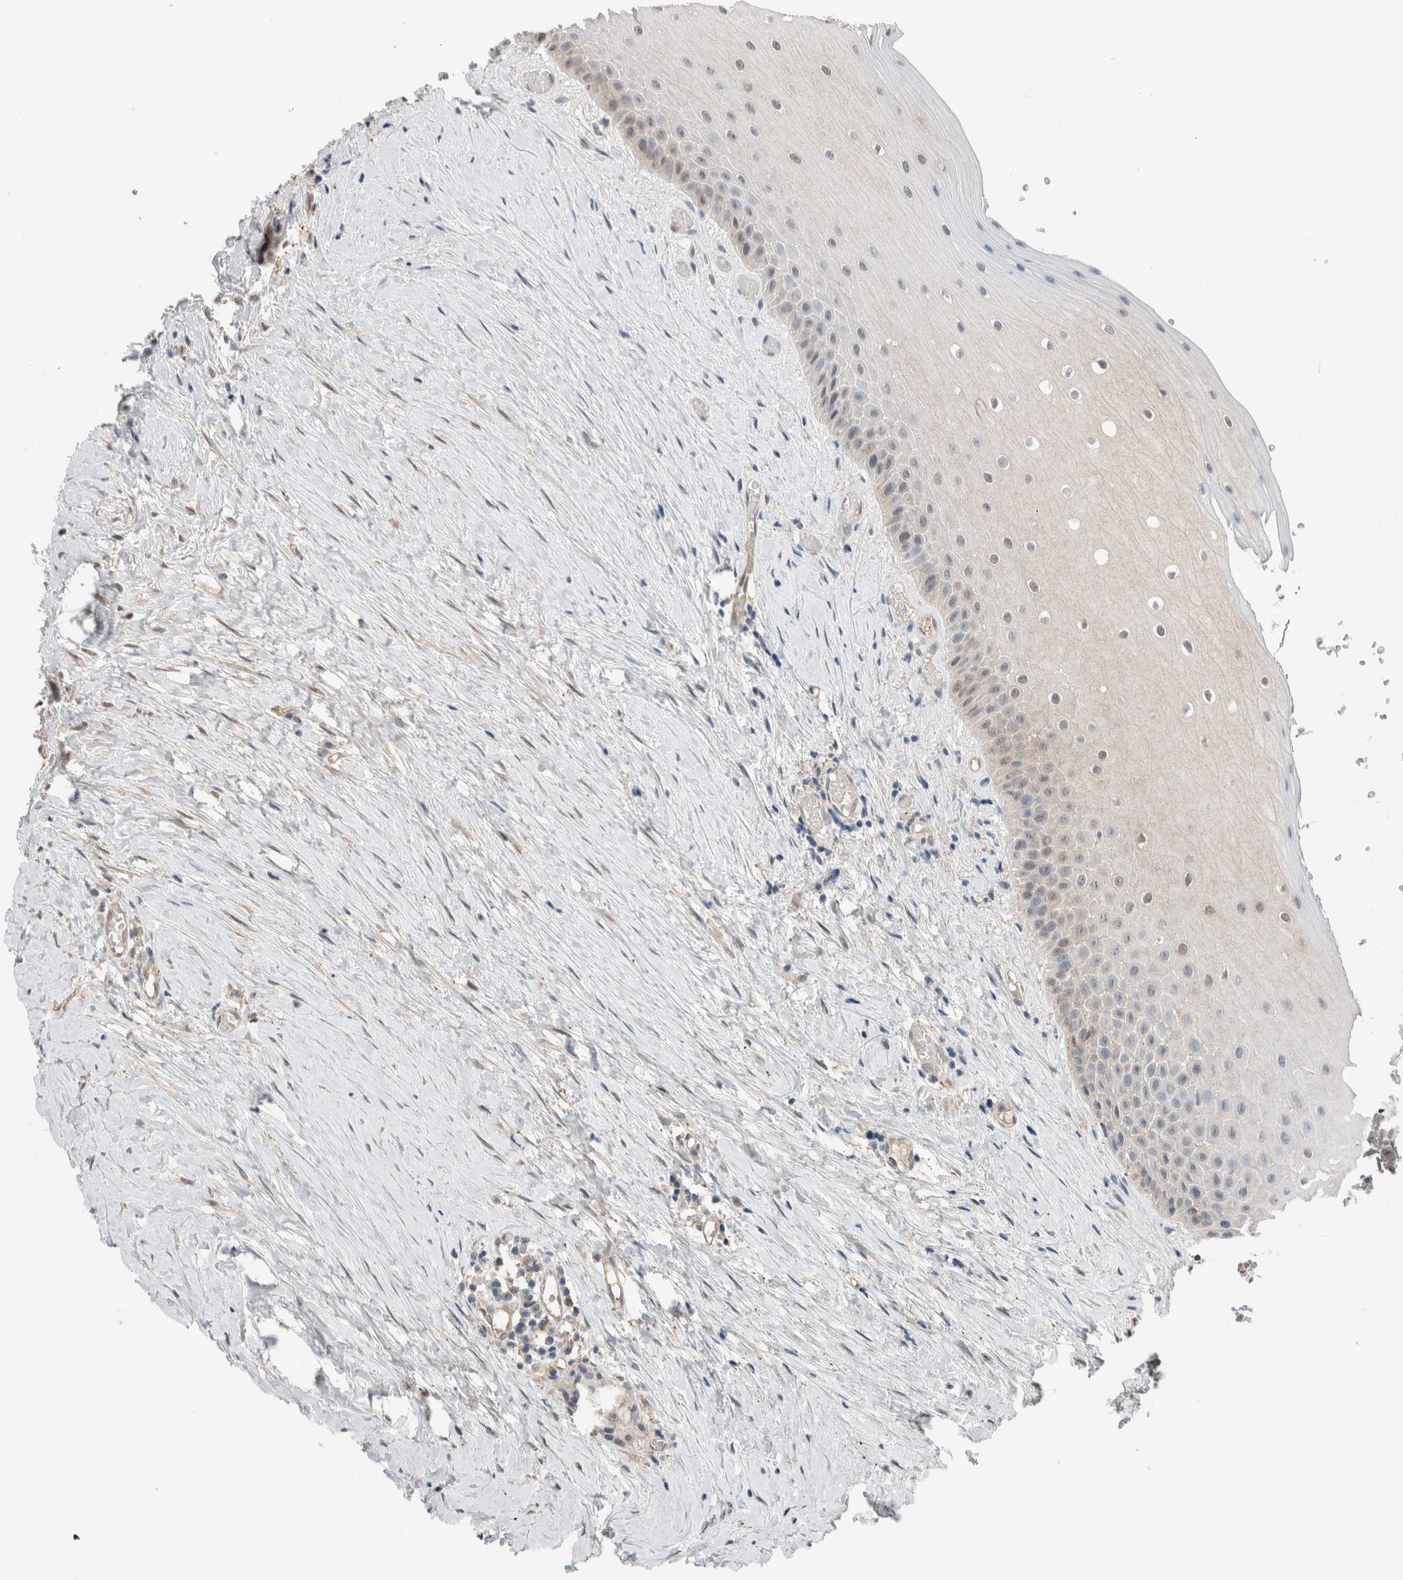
{"staining": {"intensity": "moderate", "quantity": "<25%", "location": "cytoplasmic/membranous"}, "tissue": "oral mucosa", "cell_type": "Squamous epithelial cells", "image_type": "normal", "snomed": [{"axis": "morphology", "description": "Normal tissue, NOS"}, {"axis": "topography", "description": "Skeletal muscle"}, {"axis": "topography", "description": "Oral tissue"}, {"axis": "topography", "description": "Peripheral nerve tissue"}], "caption": "Moderate cytoplasmic/membranous expression is present in about <25% of squamous epithelial cells in normal oral mucosa.", "gene": "XPNPEP1", "patient": {"sex": "female", "age": 84}}